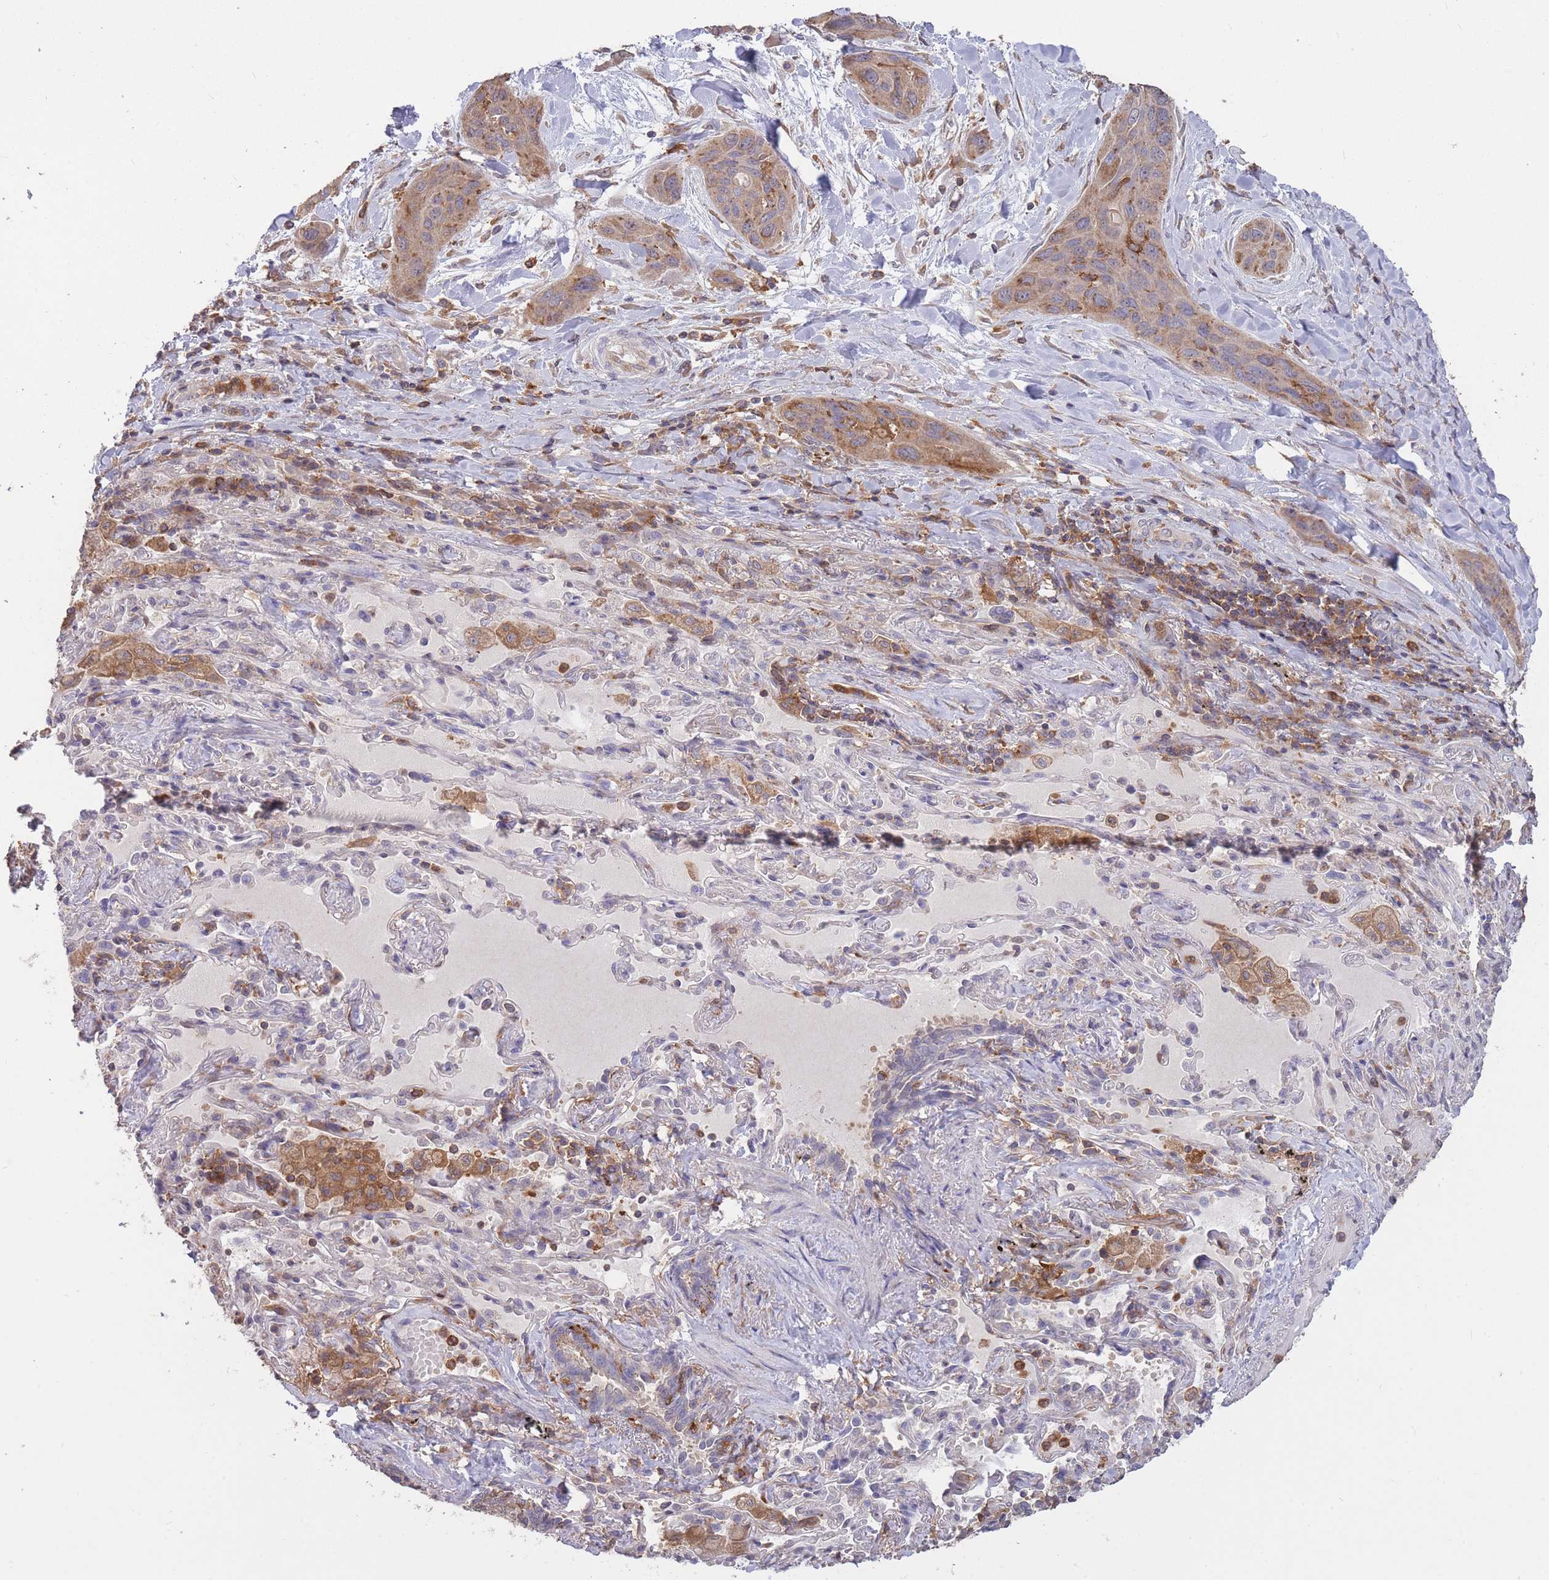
{"staining": {"intensity": "moderate", "quantity": "25%-75%", "location": "cytoplasmic/membranous"}, "tissue": "lung cancer", "cell_type": "Tumor cells", "image_type": "cancer", "snomed": [{"axis": "morphology", "description": "Squamous cell carcinoma, NOS"}, {"axis": "topography", "description": "Lung"}], "caption": "Immunohistochemical staining of squamous cell carcinoma (lung) reveals medium levels of moderate cytoplasmic/membranous expression in about 25%-75% of tumor cells. Nuclei are stained in blue.", "gene": "GMIP", "patient": {"sex": "female", "age": 70}}